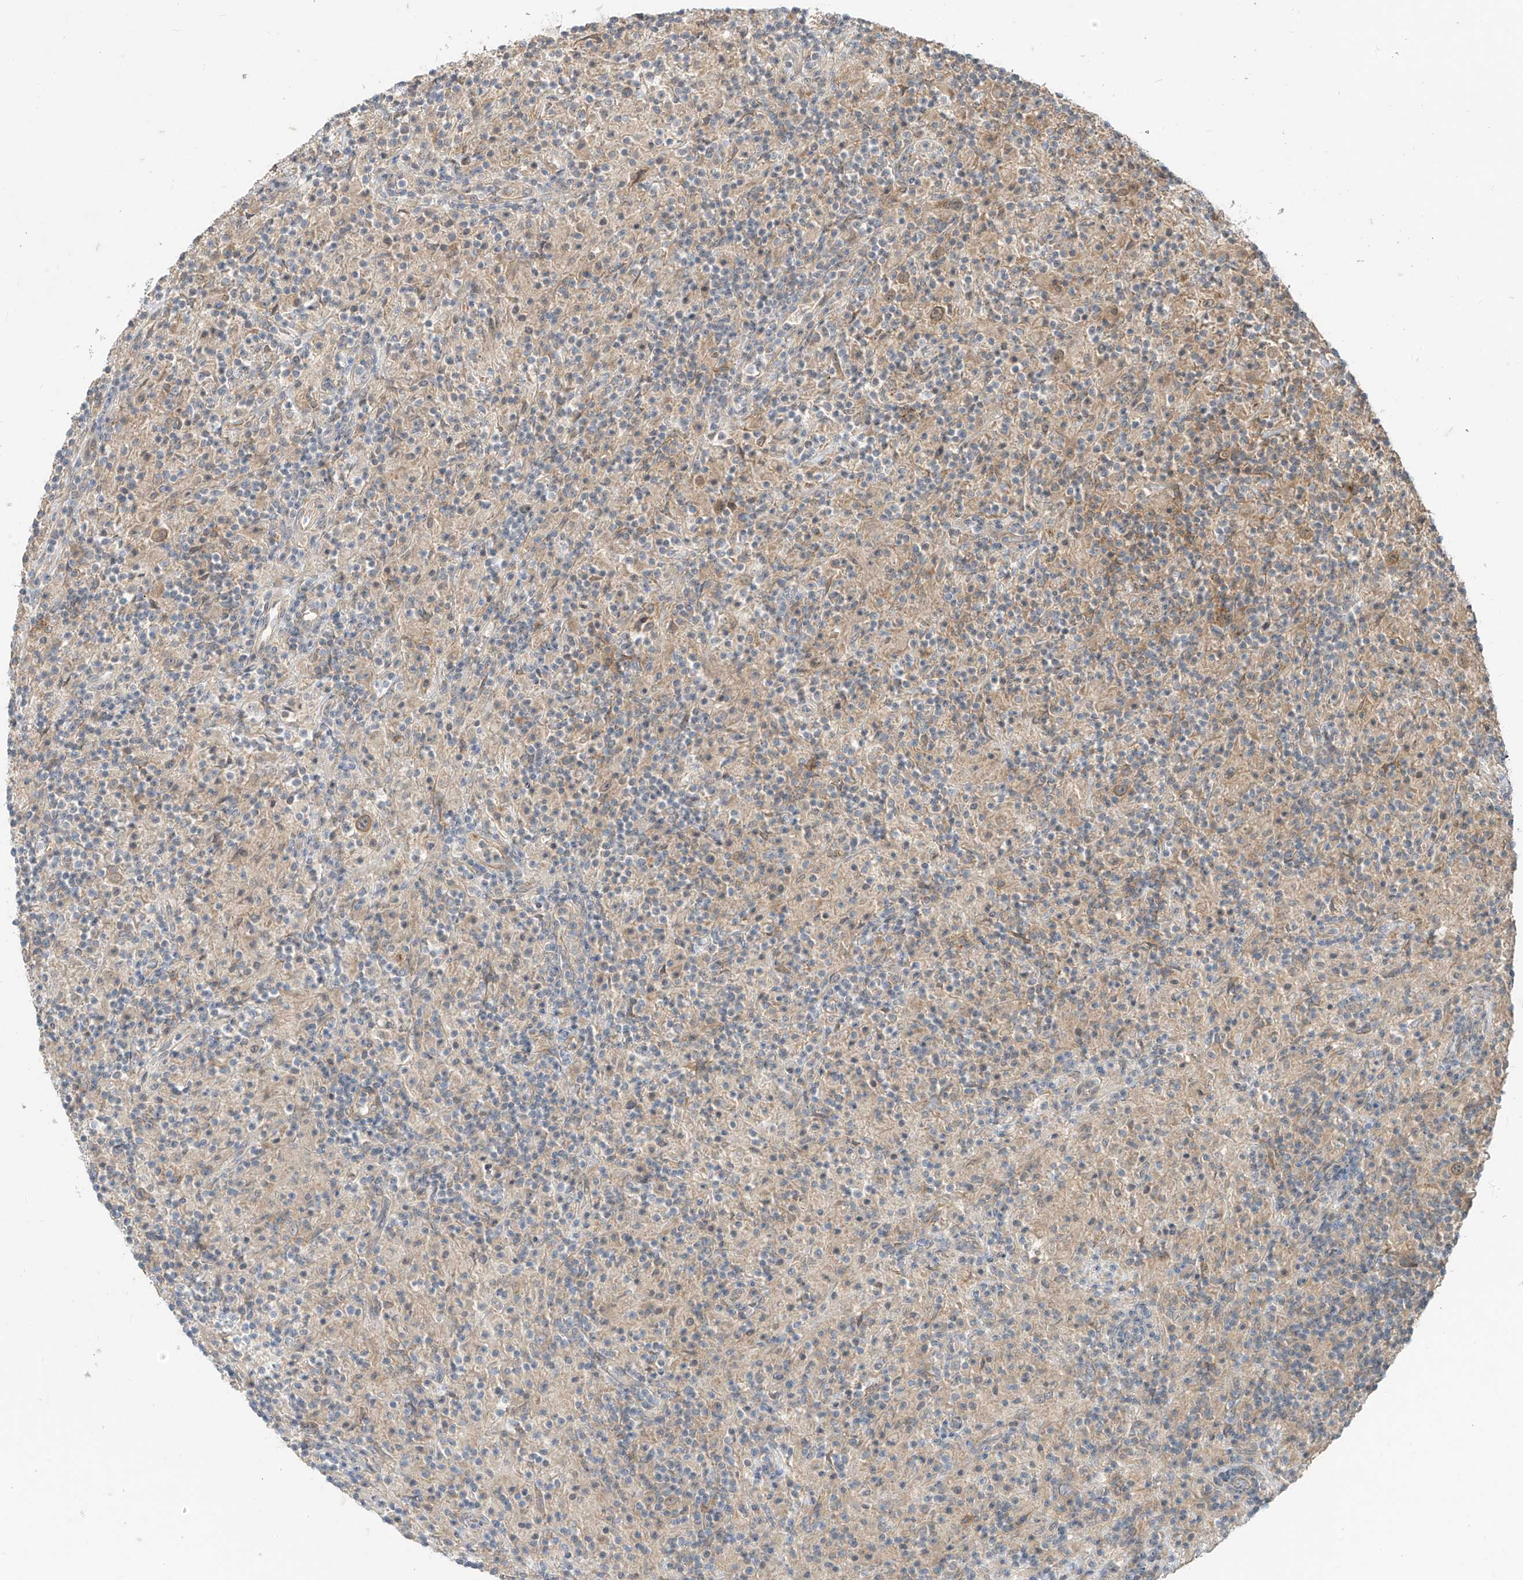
{"staining": {"intensity": "weak", "quantity": "25%-75%", "location": "cytoplasmic/membranous"}, "tissue": "lymphoma", "cell_type": "Tumor cells", "image_type": "cancer", "snomed": [{"axis": "morphology", "description": "Hodgkin's disease, NOS"}, {"axis": "topography", "description": "Lymph node"}], "caption": "Brown immunohistochemical staining in lymphoma displays weak cytoplasmic/membranous positivity in approximately 25%-75% of tumor cells. (DAB IHC, brown staining for protein, blue staining for nuclei).", "gene": "MTUS2", "patient": {"sex": "male", "age": 70}}